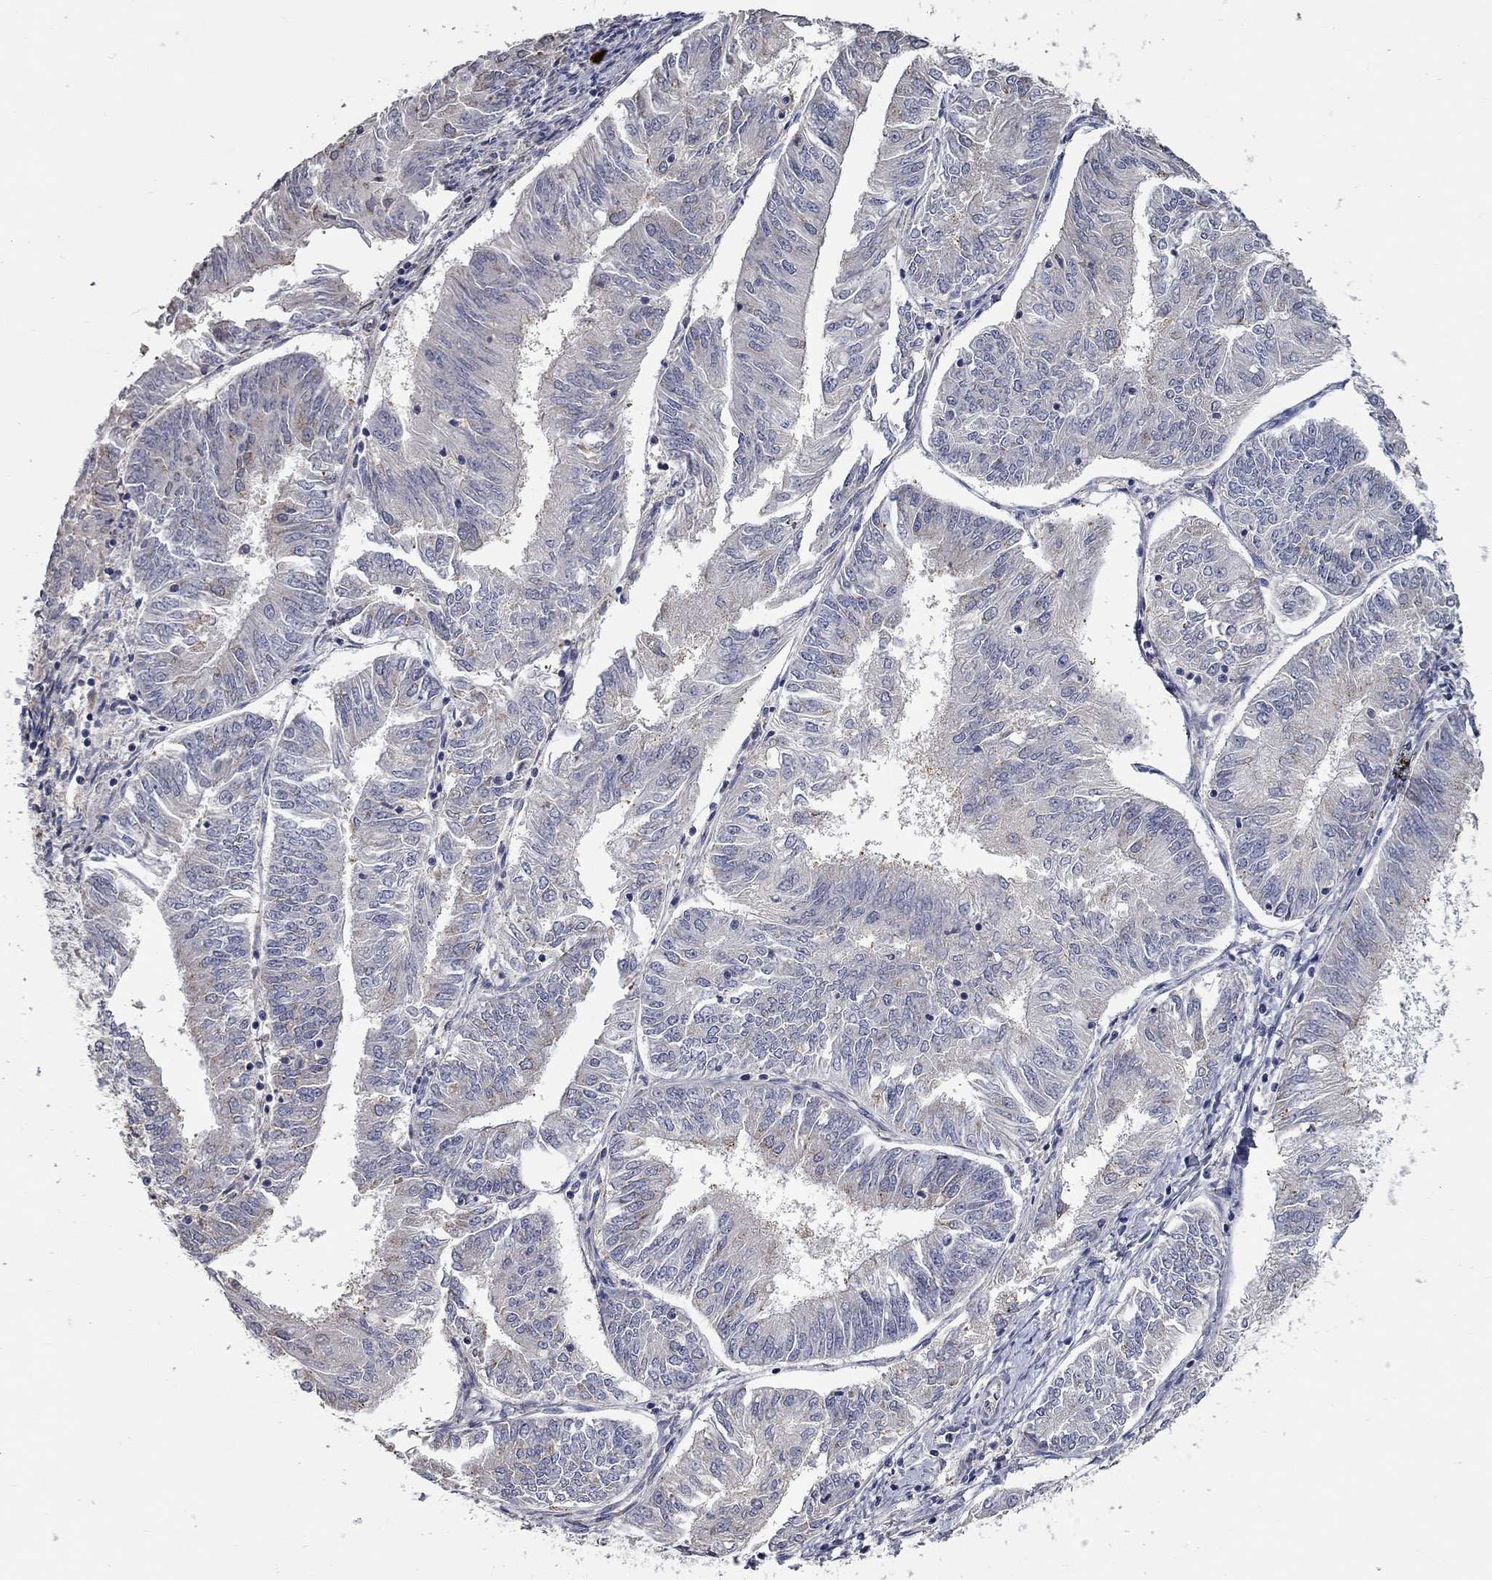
{"staining": {"intensity": "negative", "quantity": "none", "location": "none"}, "tissue": "endometrial cancer", "cell_type": "Tumor cells", "image_type": "cancer", "snomed": [{"axis": "morphology", "description": "Adenocarcinoma, NOS"}, {"axis": "topography", "description": "Endometrium"}], "caption": "Immunohistochemistry (IHC) photomicrograph of human endometrial cancer stained for a protein (brown), which reveals no staining in tumor cells. (DAB (3,3'-diaminobenzidine) immunohistochemistry, high magnification).", "gene": "XAGE2", "patient": {"sex": "female", "age": 58}}